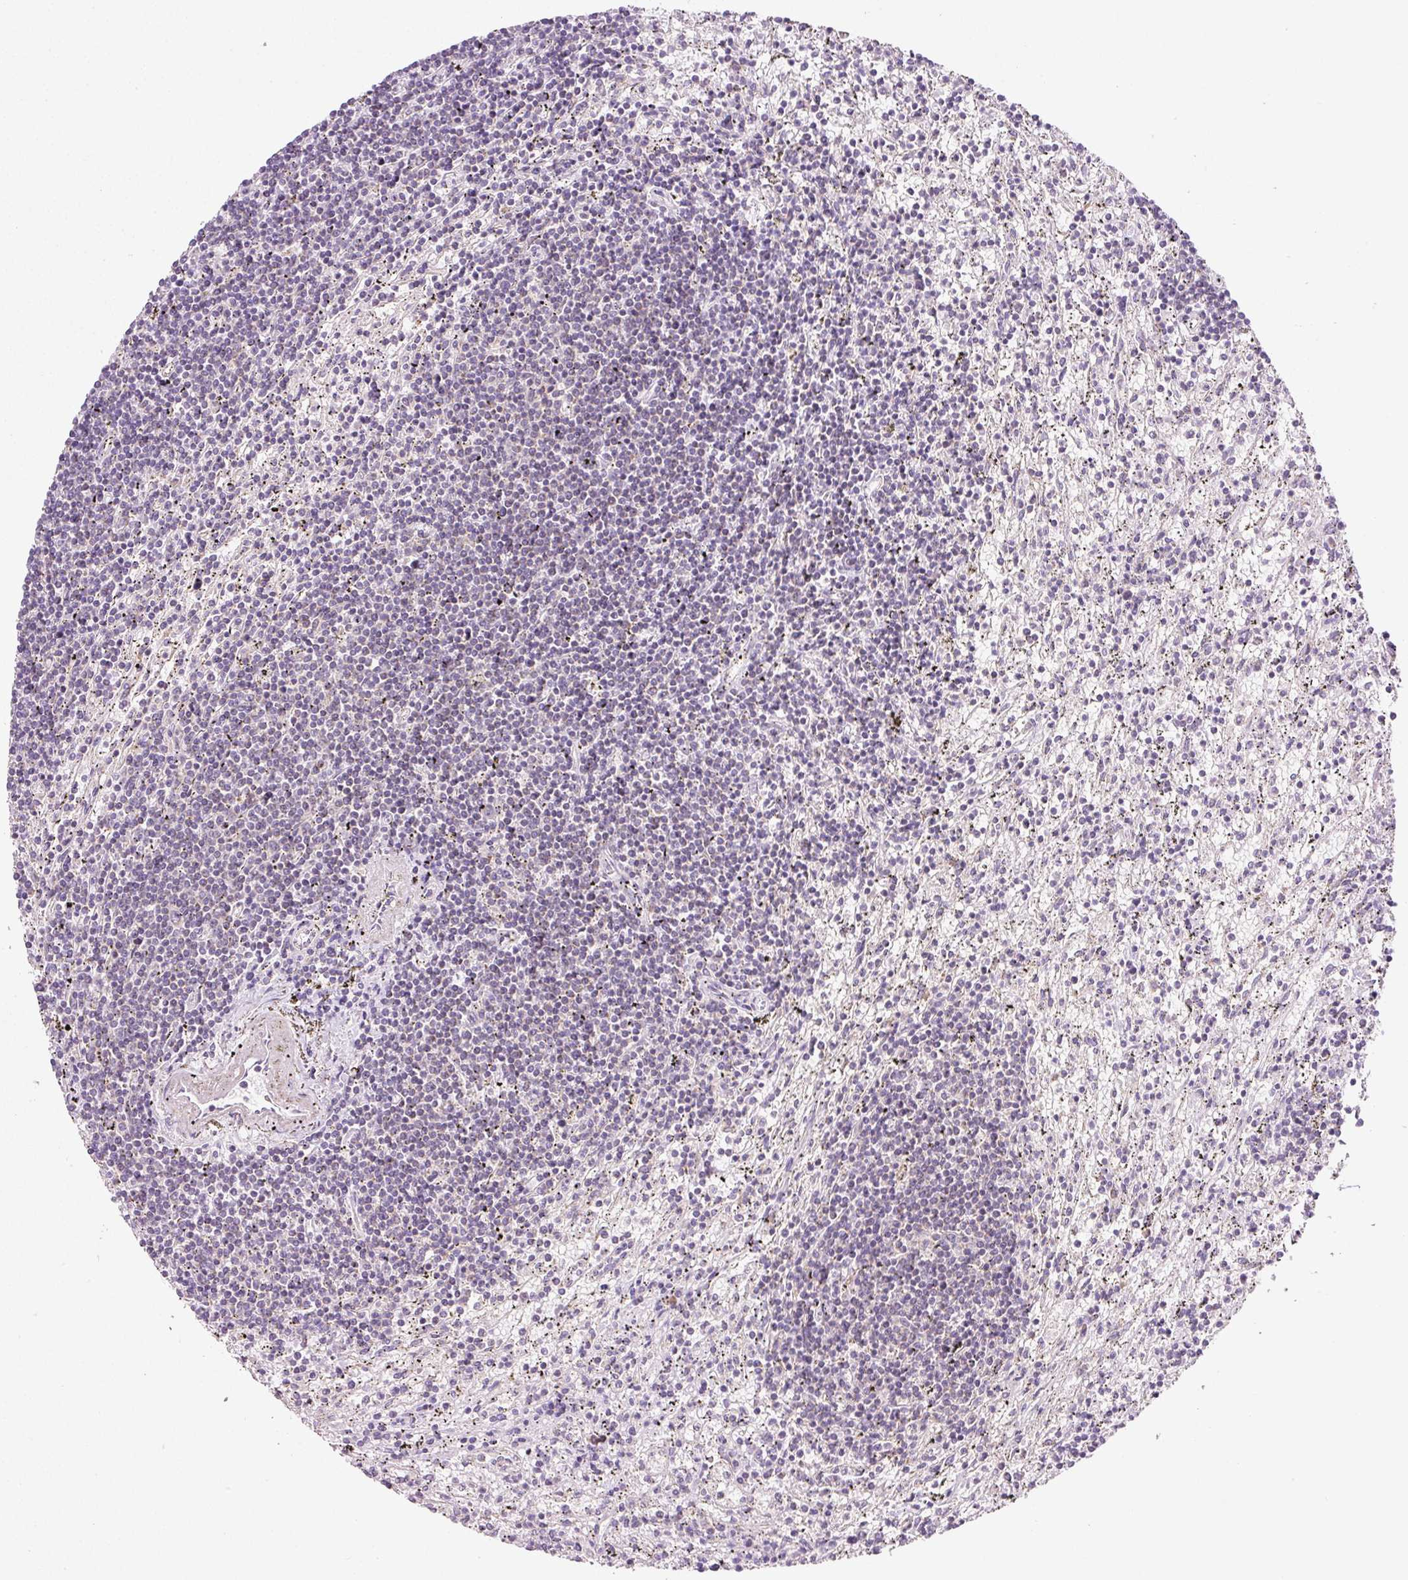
{"staining": {"intensity": "negative", "quantity": "none", "location": "none"}, "tissue": "lymphoma", "cell_type": "Tumor cells", "image_type": "cancer", "snomed": [{"axis": "morphology", "description": "Malignant lymphoma, non-Hodgkin's type, Low grade"}, {"axis": "topography", "description": "Spleen"}], "caption": "This is a image of immunohistochemistry staining of low-grade malignant lymphoma, non-Hodgkin's type, which shows no expression in tumor cells.", "gene": "NDUFA1", "patient": {"sex": "male", "age": 76}}